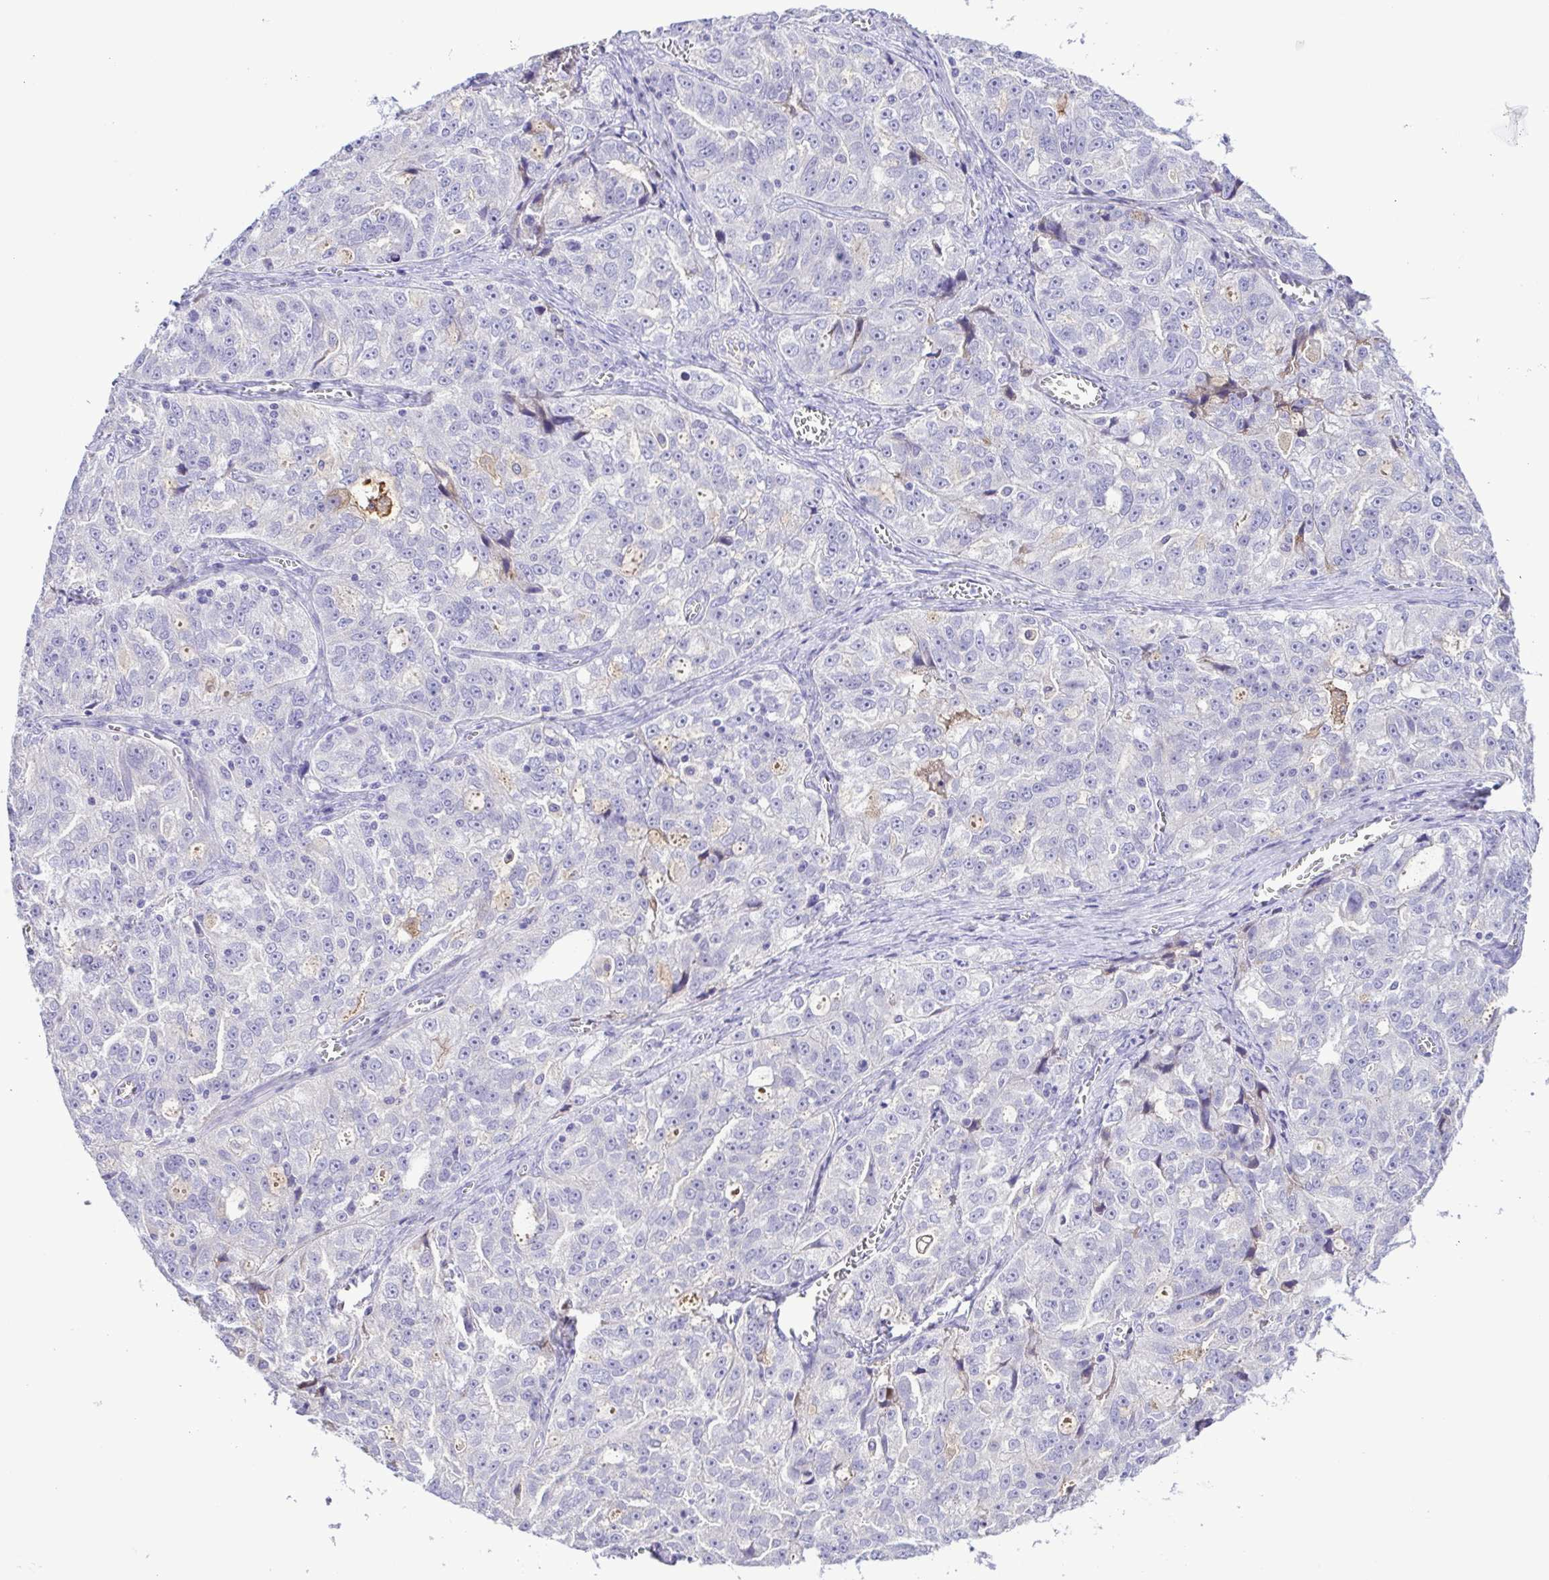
{"staining": {"intensity": "negative", "quantity": "none", "location": "none"}, "tissue": "ovarian cancer", "cell_type": "Tumor cells", "image_type": "cancer", "snomed": [{"axis": "morphology", "description": "Cystadenocarcinoma, serous, NOS"}, {"axis": "topography", "description": "Ovary"}], "caption": "DAB immunohistochemical staining of ovarian cancer shows no significant positivity in tumor cells.", "gene": "IGFL1", "patient": {"sex": "female", "age": 51}}